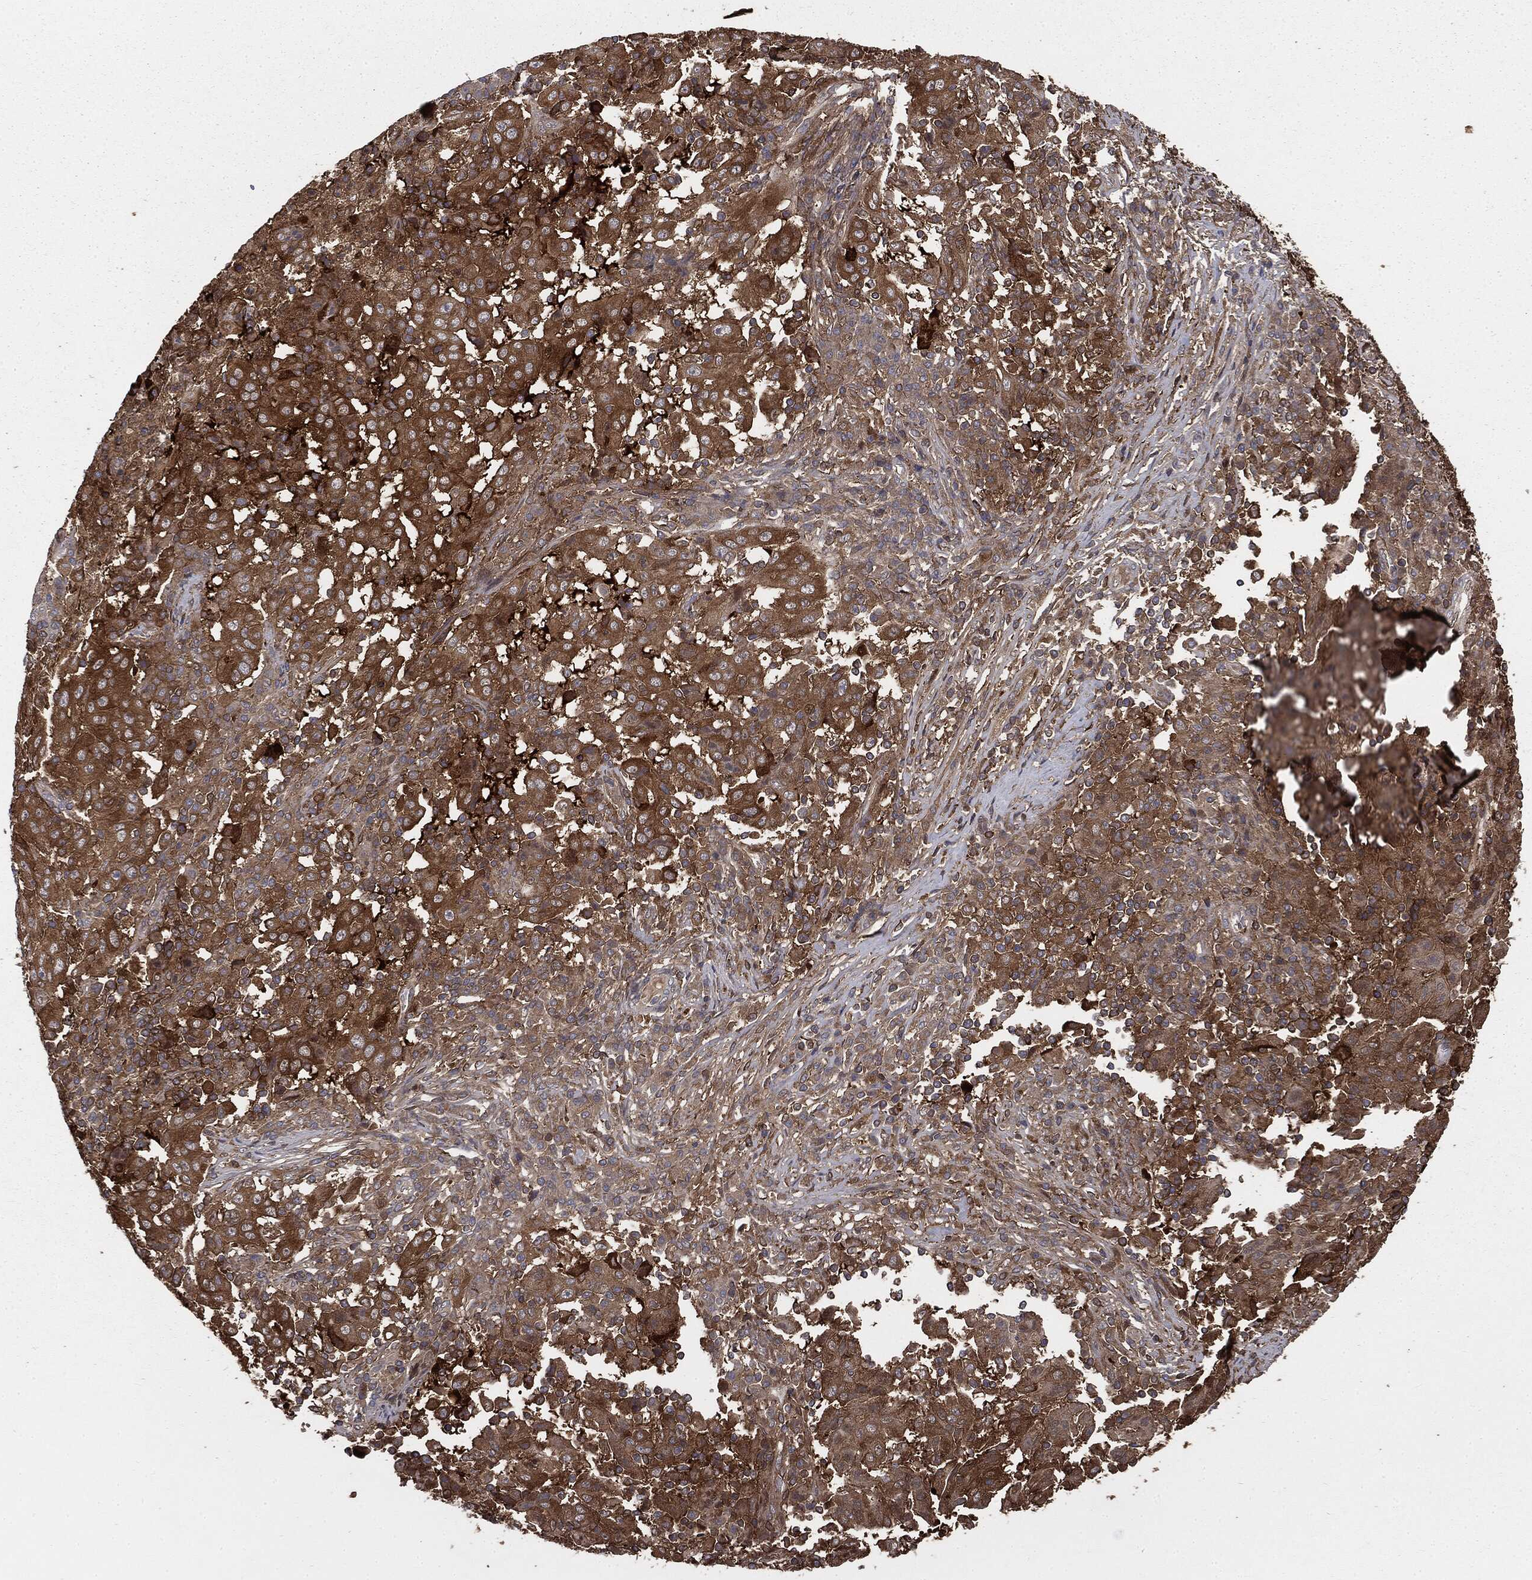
{"staining": {"intensity": "strong", "quantity": ">75%", "location": "cytoplasmic/membranous"}, "tissue": "pancreatic cancer", "cell_type": "Tumor cells", "image_type": "cancer", "snomed": [{"axis": "morphology", "description": "Adenocarcinoma, NOS"}, {"axis": "topography", "description": "Pancreas"}], "caption": "DAB (3,3'-diaminobenzidine) immunohistochemical staining of human pancreatic cancer (adenocarcinoma) demonstrates strong cytoplasmic/membranous protein staining in about >75% of tumor cells.", "gene": "GNB5", "patient": {"sex": "male", "age": 63}}